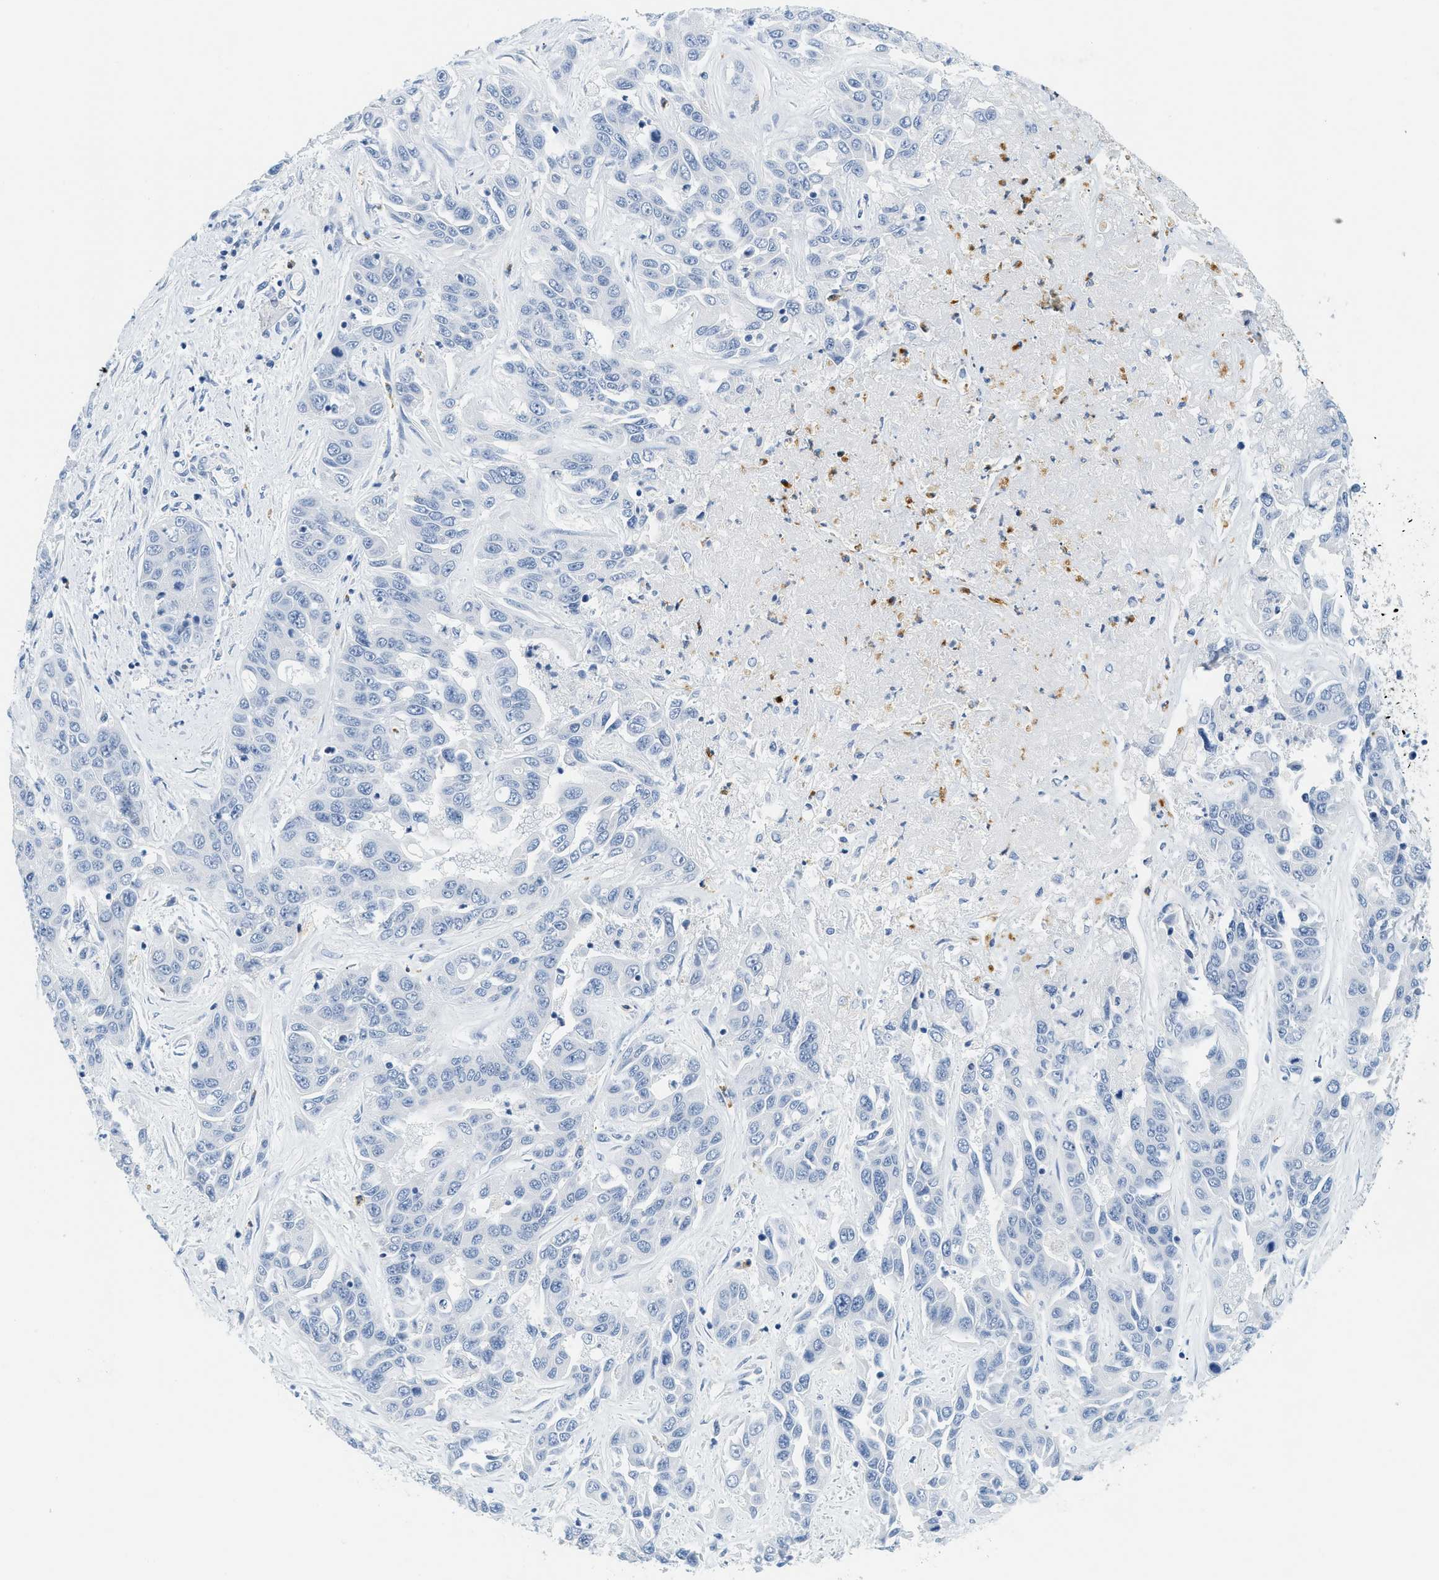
{"staining": {"intensity": "negative", "quantity": "none", "location": "none"}, "tissue": "liver cancer", "cell_type": "Tumor cells", "image_type": "cancer", "snomed": [{"axis": "morphology", "description": "Cholangiocarcinoma"}, {"axis": "topography", "description": "Liver"}], "caption": "A photomicrograph of liver cholangiocarcinoma stained for a protein demonstrates no brown staining in tumor cells. (Stains: DAB (3,3'-diaminobenzidine) IHC with hematoxylin counter stain, Microscopy: brightfield microscopy at high magnification).", "gene": "LCN2", "patient": {"sex": "female", "age": 52}}